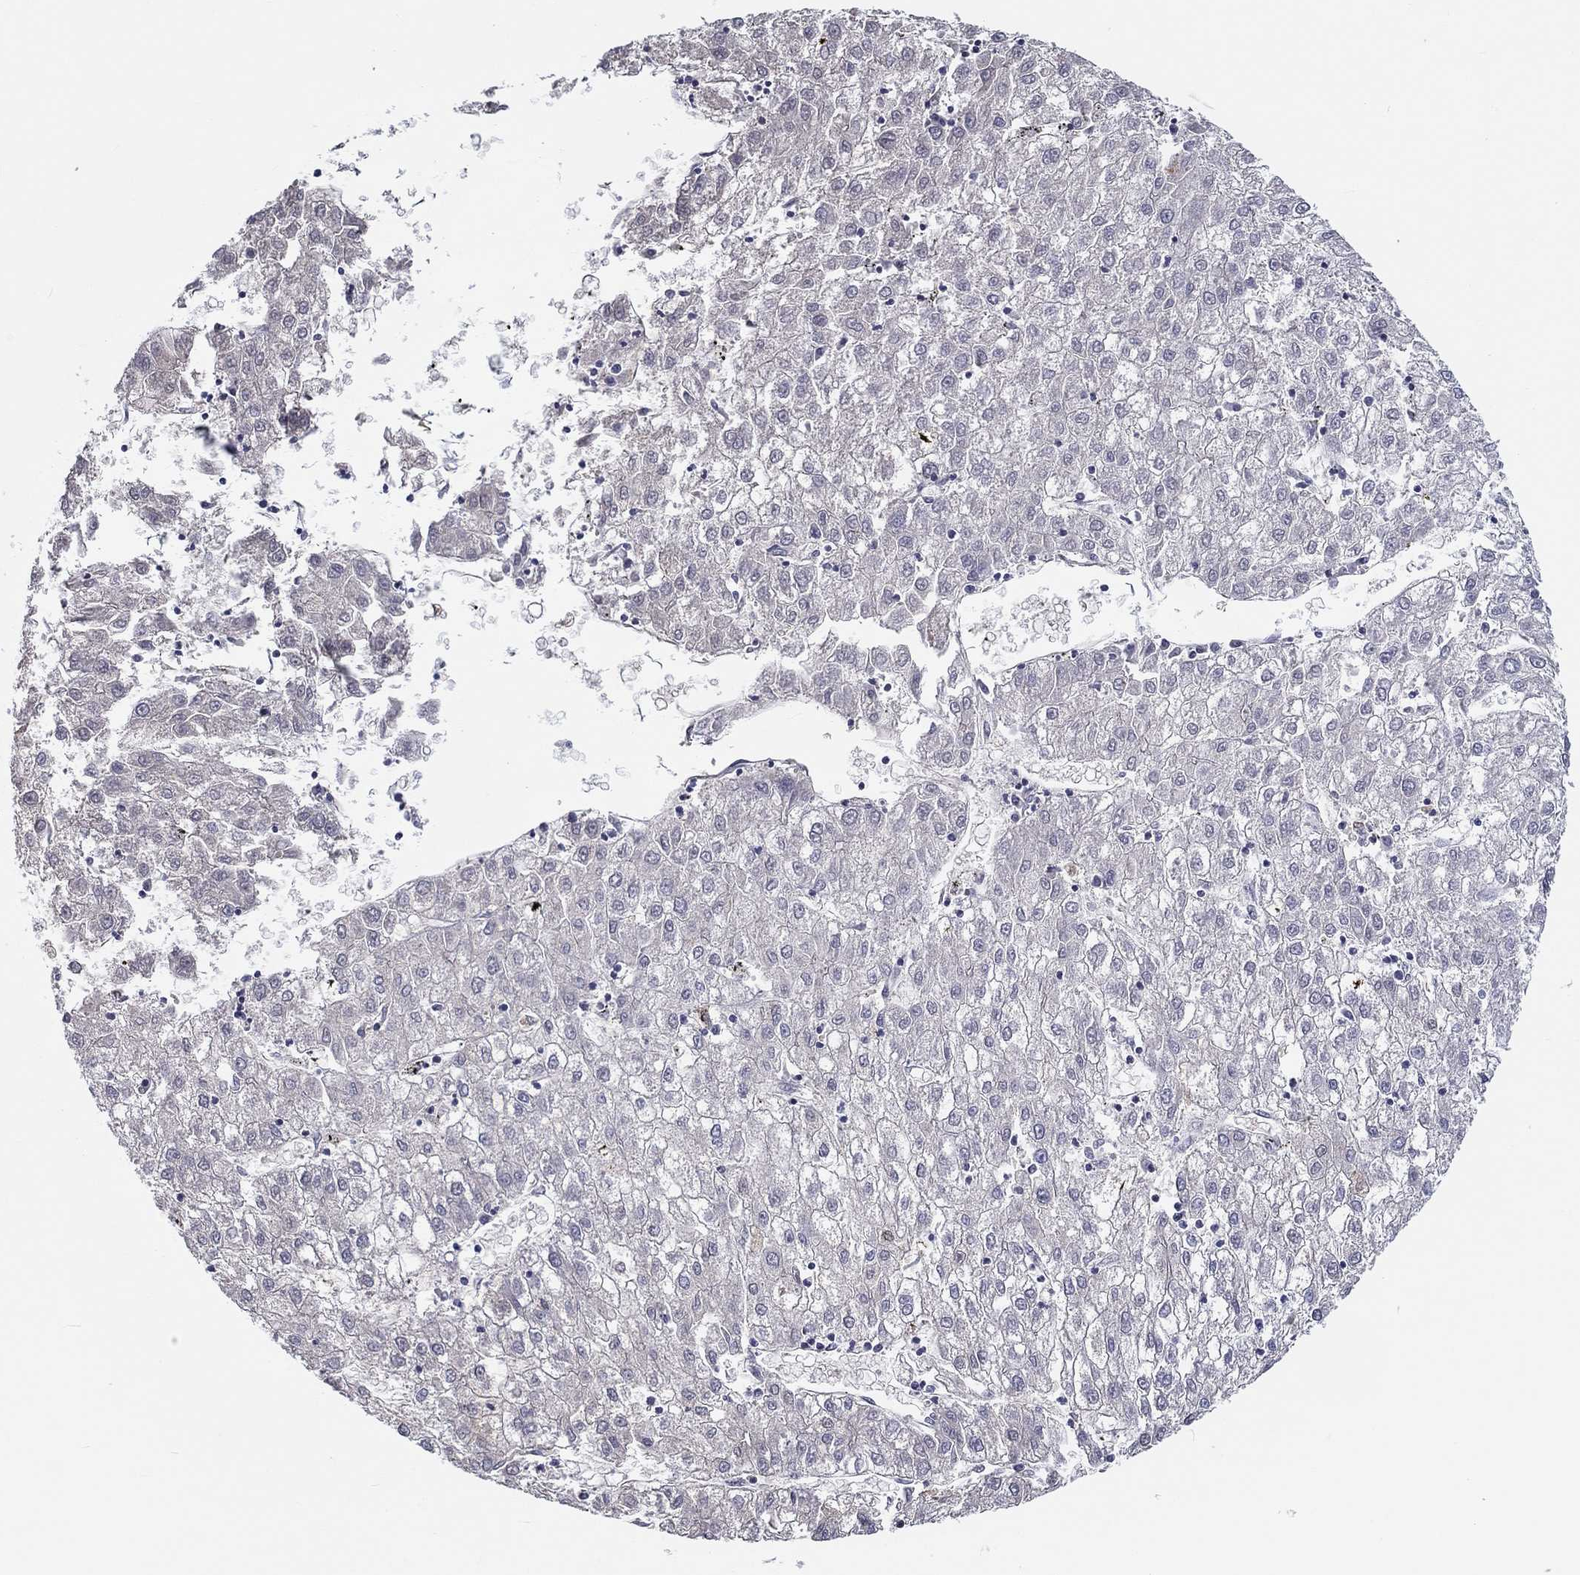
{"staining": {"intensity": "negative", "quantity": "none", "location": "none"}, "tissue": "liver cancer", "cell_type": "Tumor cells", "image_type": "cancer", "snomed": [{"axis": "morphology", "description": "Carcinoma, Hepatocellular, NOS"}, {"axis": "topography", "description": "Liver"}], "caption": "Tumor cells are negative for brown protein staining in hepatocellular carcinoma (liver).", "gene": "H1-1", "patient": {"sex": "male", "age": 72}}